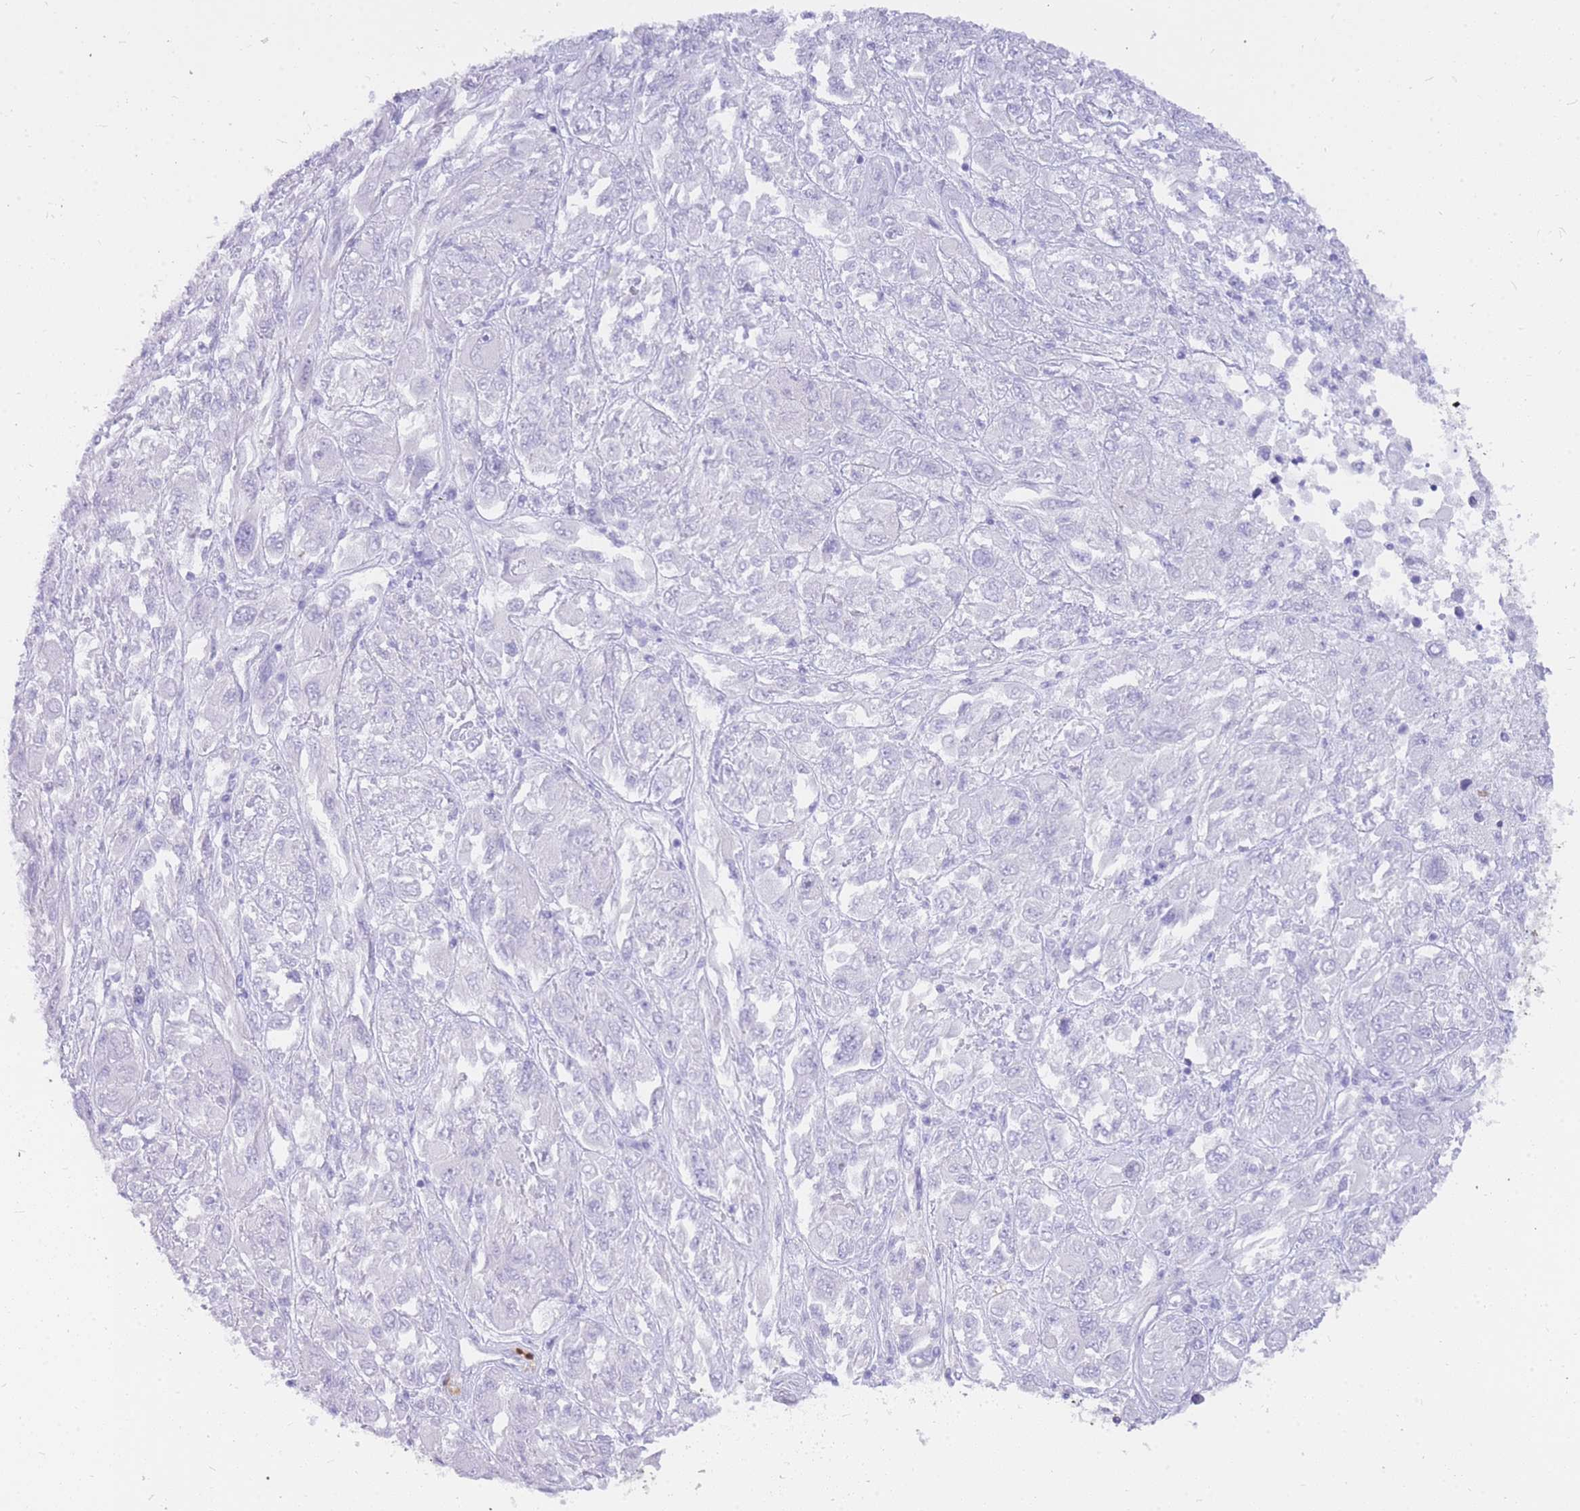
{"staining": {"intensity": "negative", "quantity": "none", "location": "none"}, "tissue": "melanoma", "cell_type": "Tumor cells", "image_type": "cancer", "snomed": [{"axis": "morphology", "description": "Malignant melanoma, NOS"}, {"axis": "topography", "description": "Skin"}], "caption": "High power microscopy micrograph of an IHC photomicrograph of malignant melanoma, revealing no significant positivity in tumor cells.", "gene": "HERC1", "patient": {"sex": "female", "age": 91}}